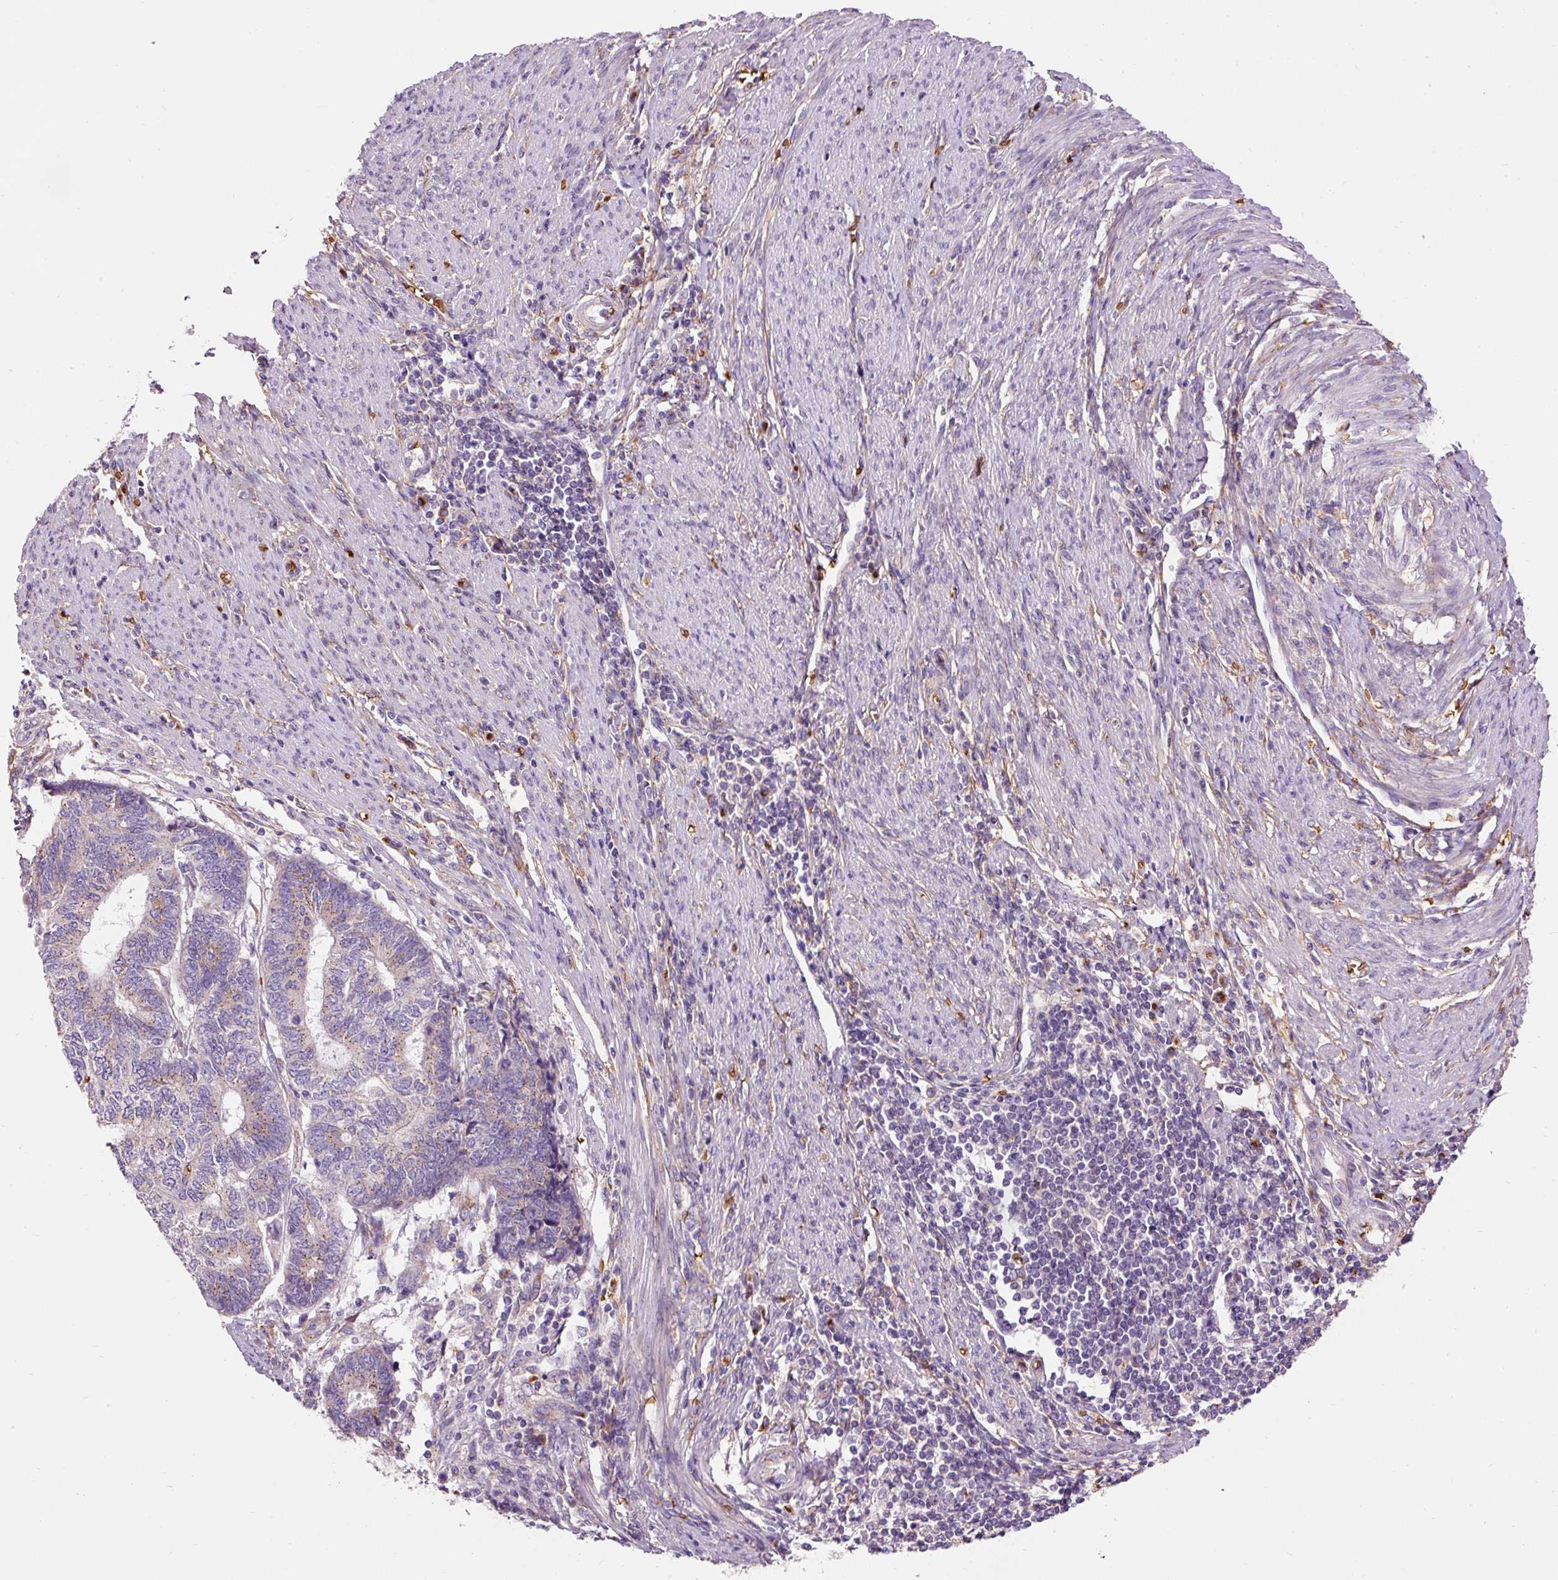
{"staining": {"intensity": "moderate", "quantity": "<25%", "location": "cytoplasmic/membranous"}, "tissue": "endometrial cancer", "cell_type": "Tumor cells", "image_type": "cancer", "snomed": [{"axis": "morphology", "description": "Adenocarcinoma, NOS"}, {"axis": "topography", "description": "Uterus"}, {"axis": "topography", "description": "Endometrium"}], "caption": "An image of endometrial cancer stained for a protein shows moderate cytoplasmic/membranous brown staining in tumor cells.", "gene": "PRRC2A", "patient": {"sex": "female", "age": 70}}